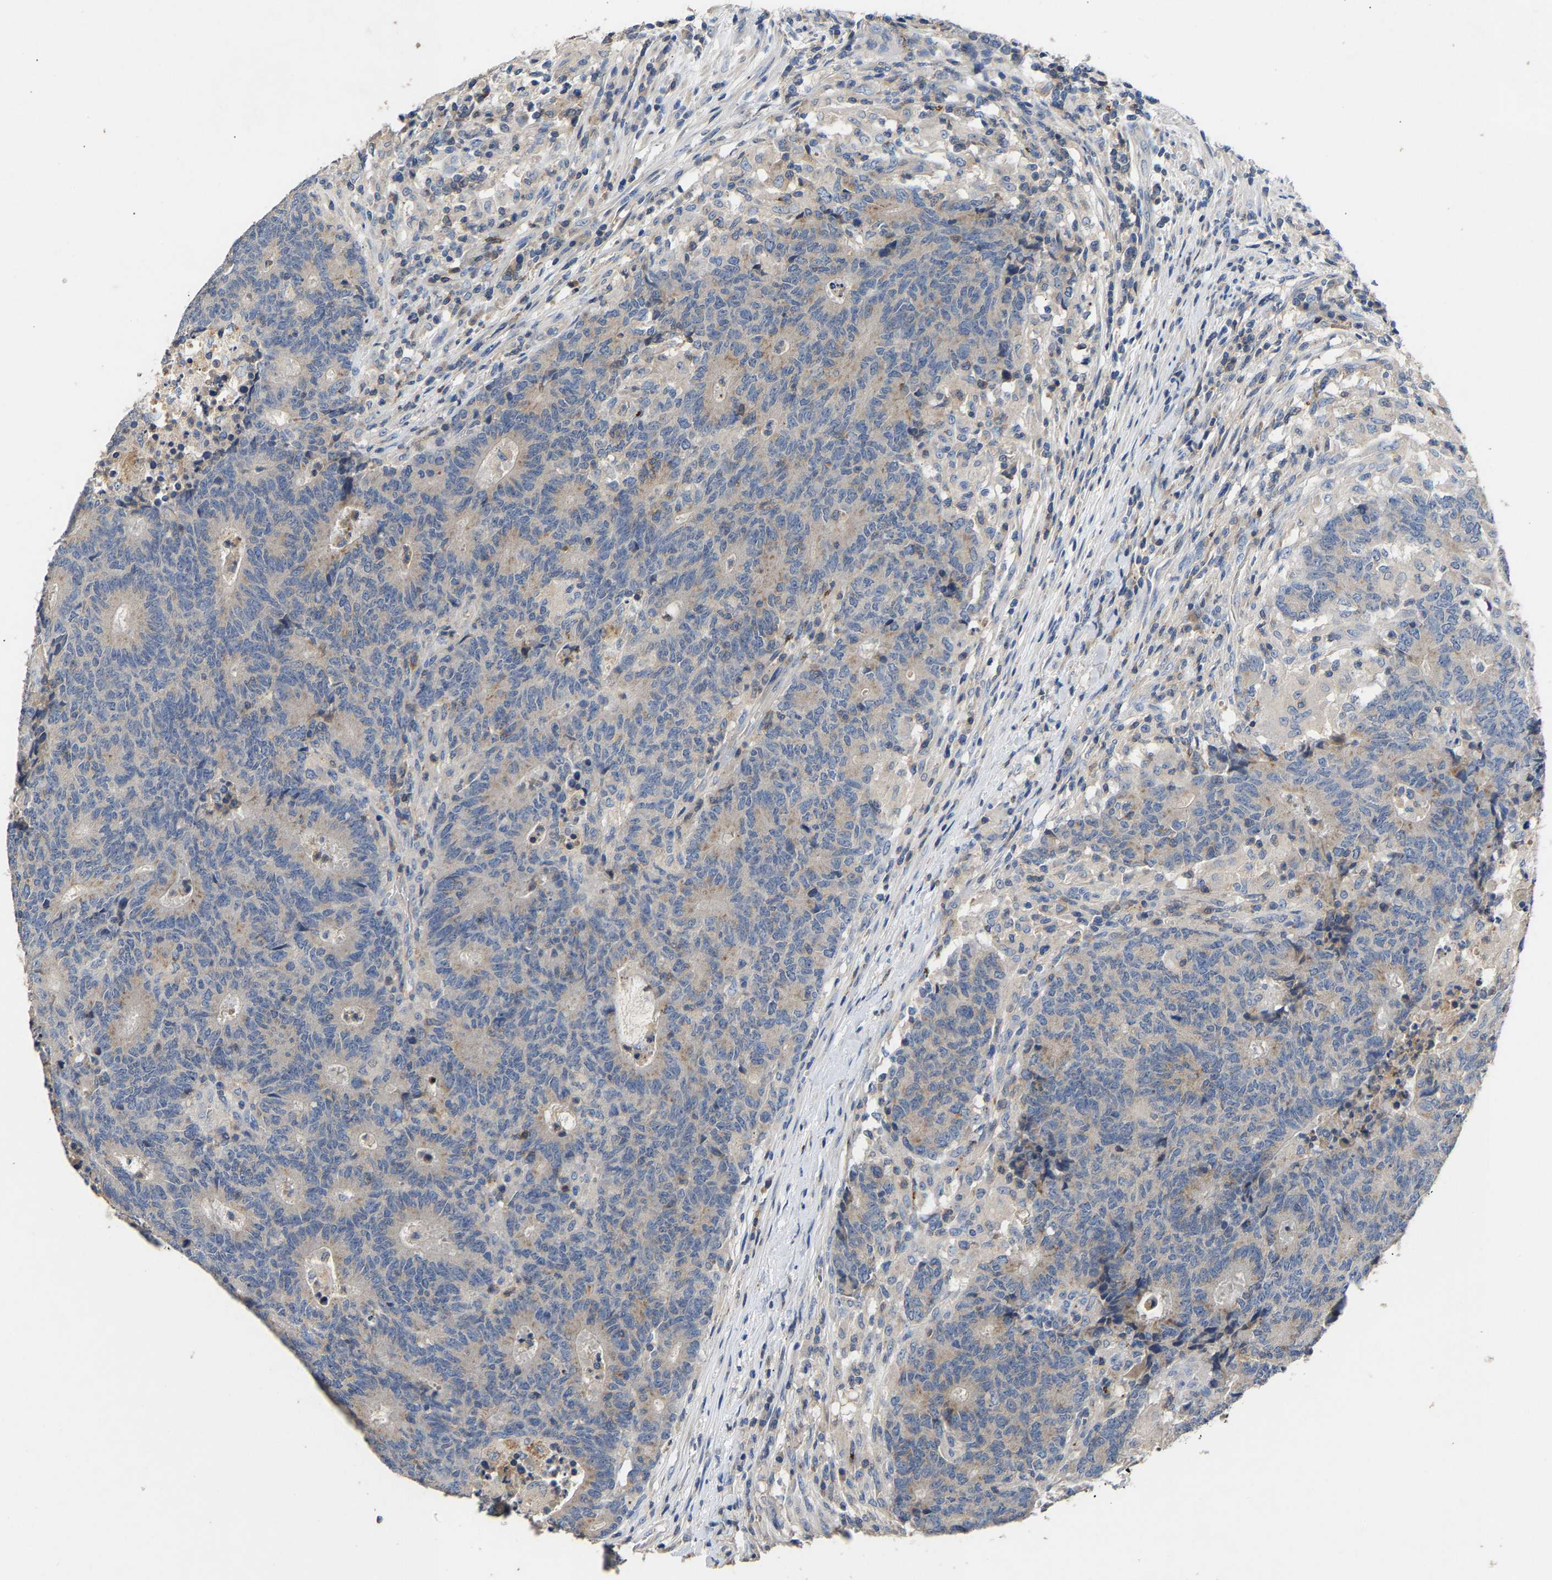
{"staining": {"intensity": "negative", "quantity": "none", "location": "none"}, "tissue": "colorectal cancer", "cell_type": "Tumor cells", "image_type": "cancer", "snomed": [{"axis": "morphology", "description": "Normal tissue, NOS"}, {"axis": "morphology", "description": "Adenocarcinoma, NOS"}, {"axis": "topography", "description": "Colon"}], "caption": "A histopathology image of colorectal adenocarcinoma stained for a protein exhibits no brown staining in tumor cells. Nuclei are stained in blue.", "gene": "CCDC171", "patient": {"sex": "female", "age": 75}}